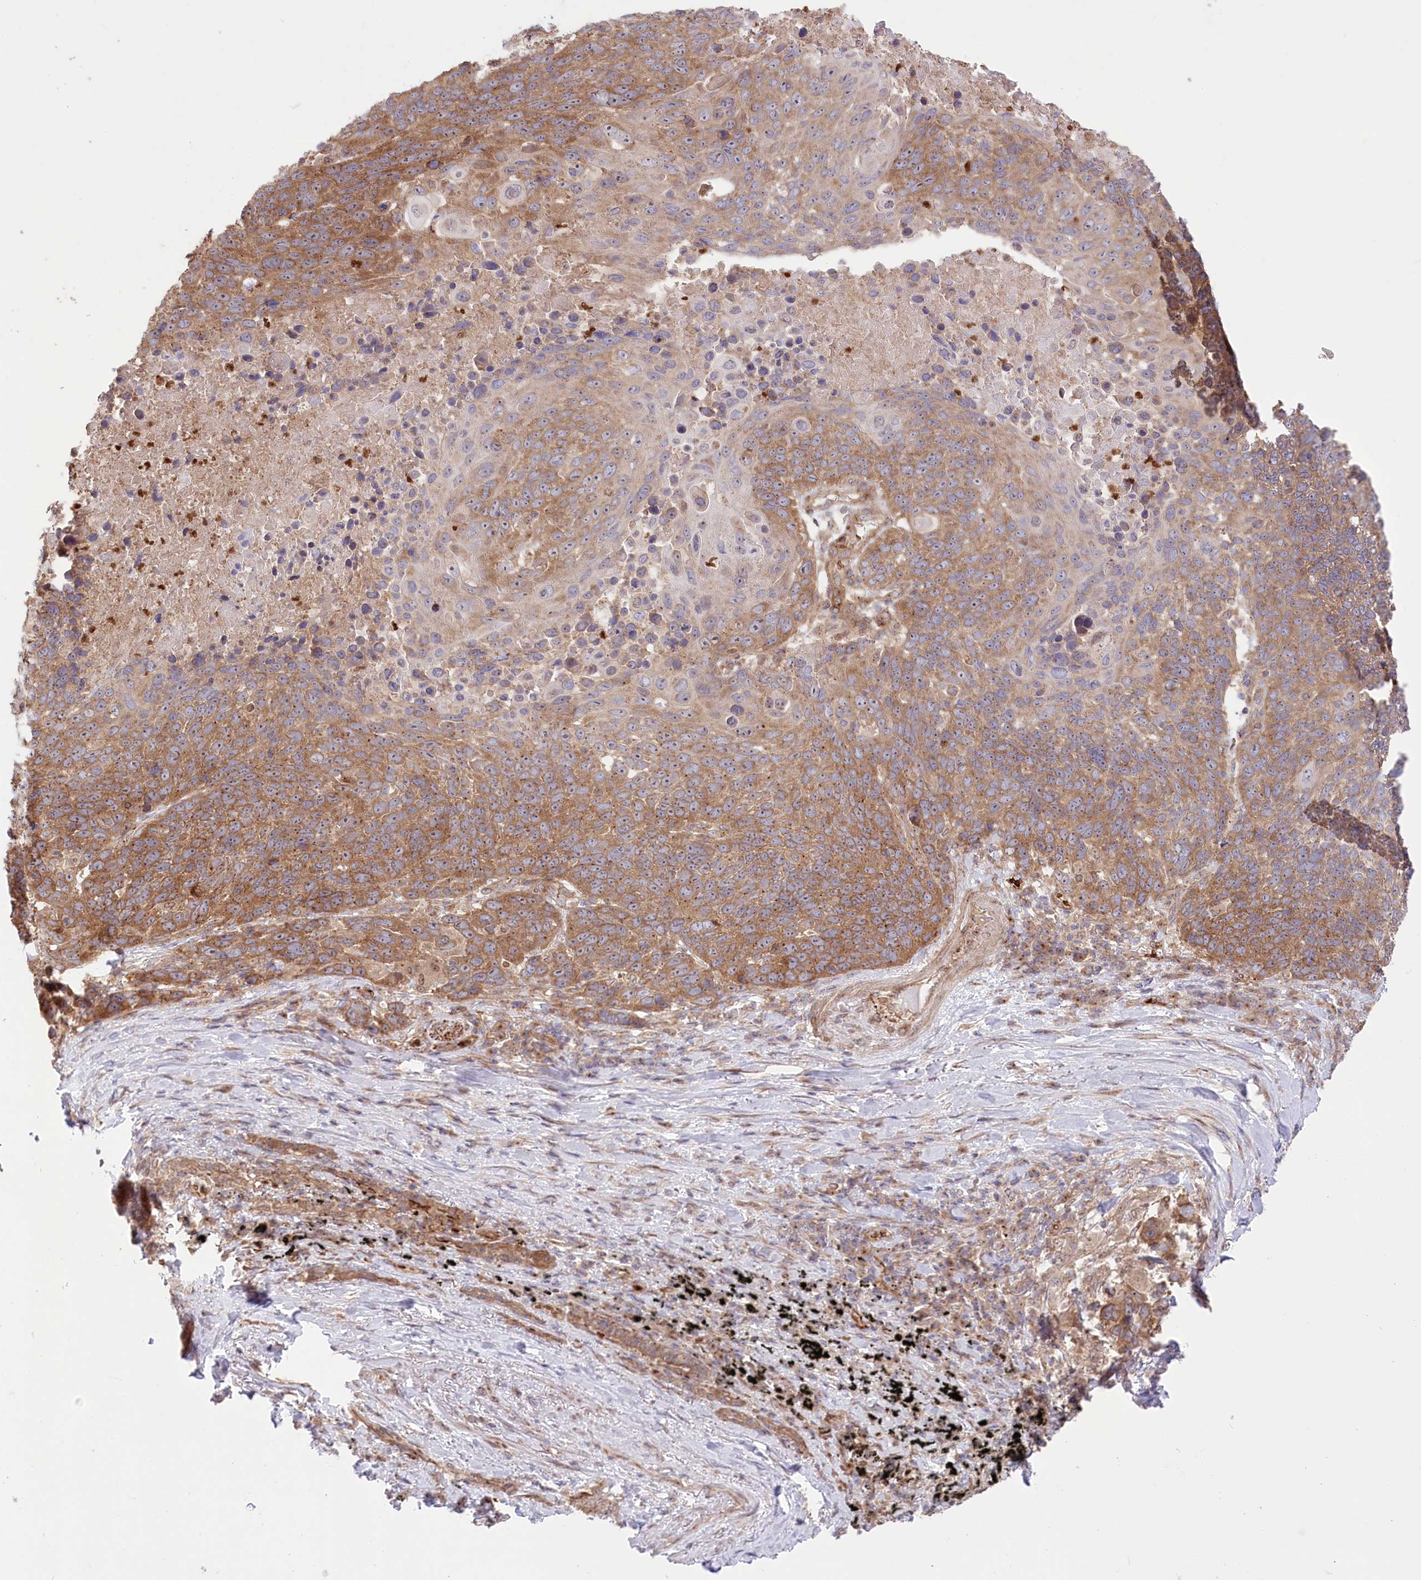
{"staining": {"intensity": "moderate", "quantity": ">75%", "location": "cytoplasmic/membranous"}, "tissue": "lung cancer", "cell_type": "Tumor cells", "image_type": "cancer", "snomed": [{"axis": "morphology", "description": "Squamous cell carcinoma, NOS"}, {"axis": "topography", "description": "Lung"}], "caption": "Immunohistochemical staining of lung squamous cell carcinoma exhibits medium levels of moderate cytoplasmic/membranous protein expression in about >75% of tumor cells.", "gene": "COMMD3", "patient": {"sex": "male", "age": 66}}